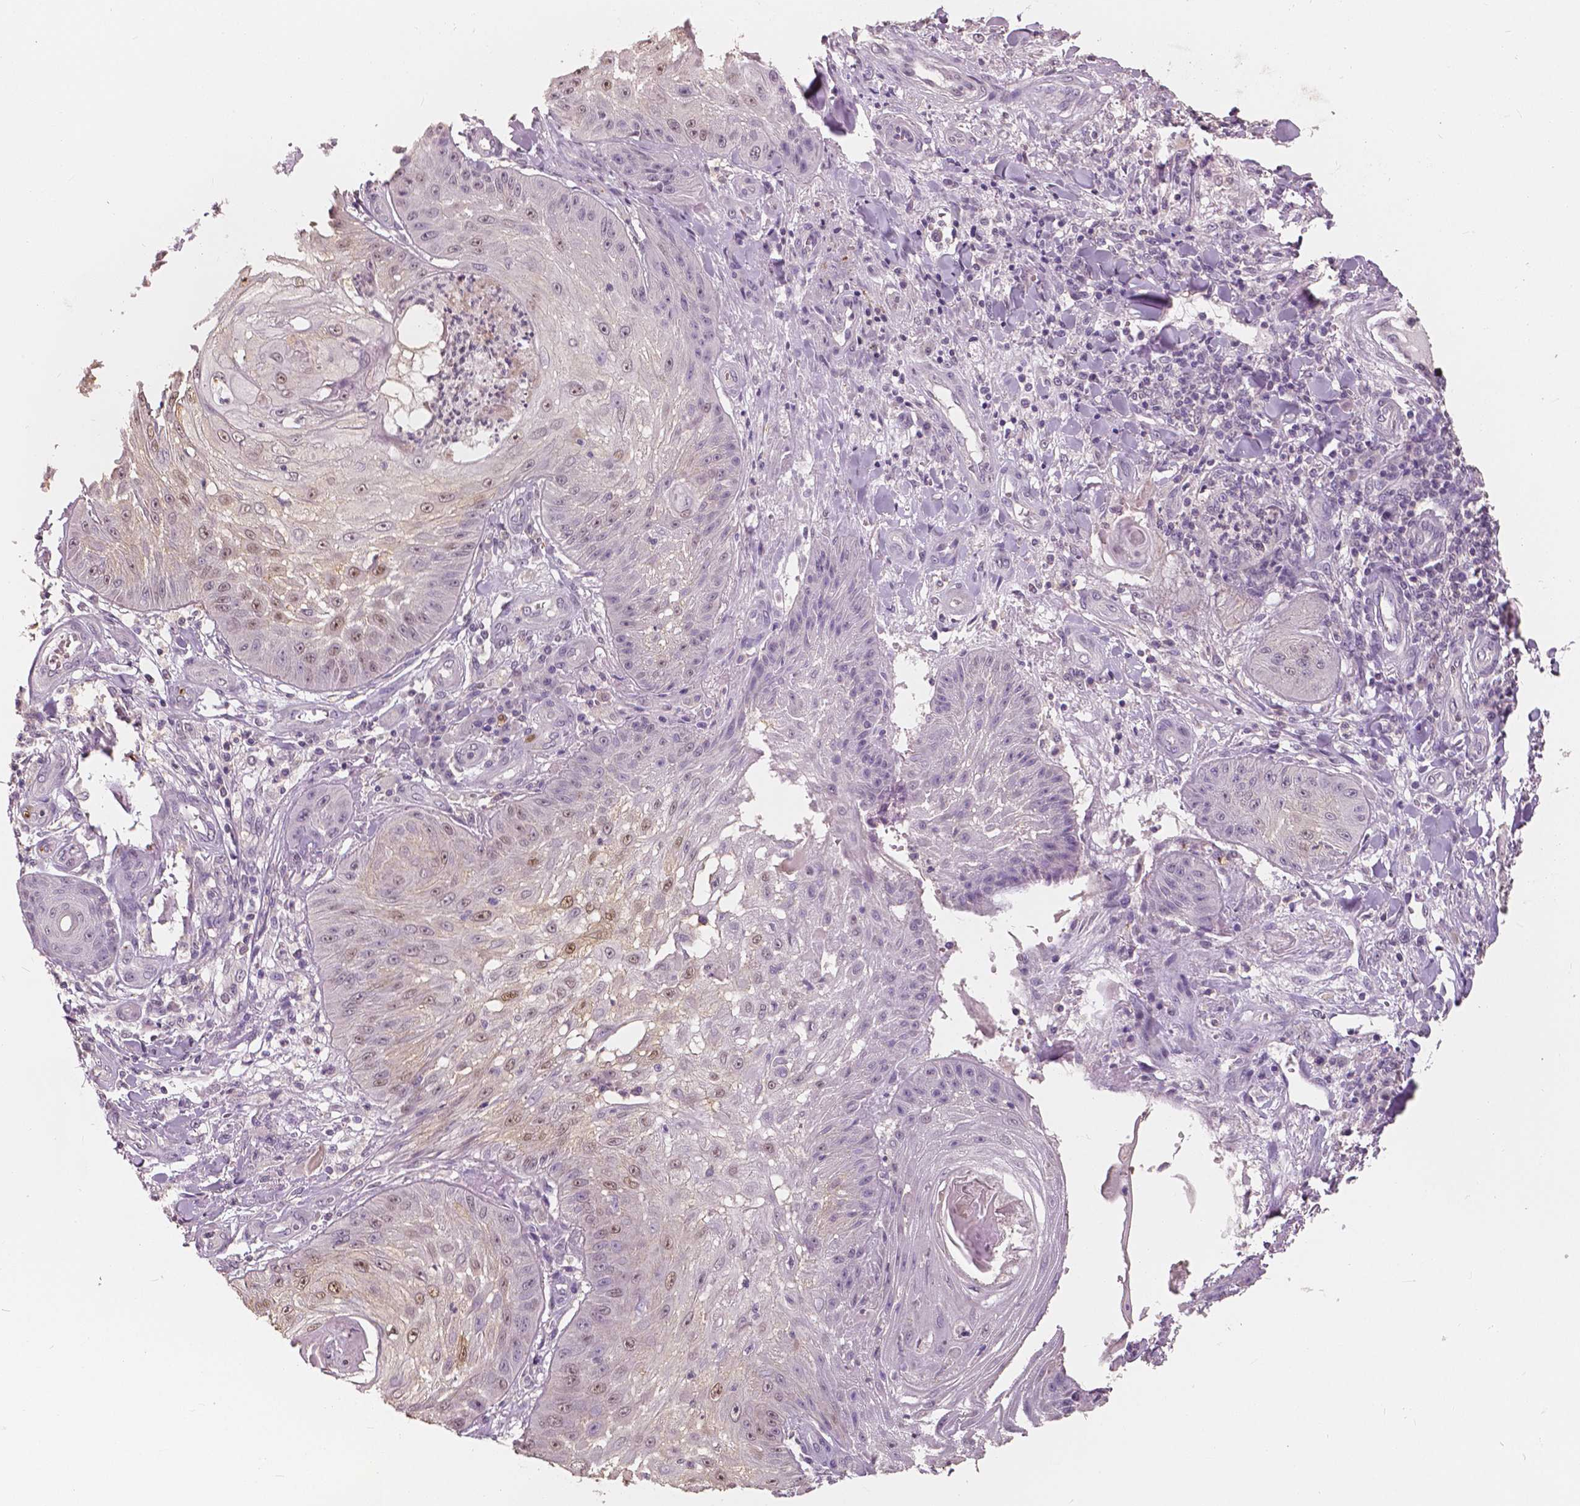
{"staining": {"intensity": "moderate", "quantity": "25%-75%", "location": "nuclear"}, "tissue": "skin cancer", "cell_type": "Tumor cells", "image_type": "cancer", "snomed": [{"axis": "morphology", "description": "Squamous cell carcinoma, NOS"}, {"axis": "topography", "description": "Skin"}], "caption": "Skin cancer stained with a brown dye displays moderate nuclear positive staining in approximately 25%-75% of tumor cells.", "gene": "SAT2", "patient": {"sex": "male", "age": 70}}